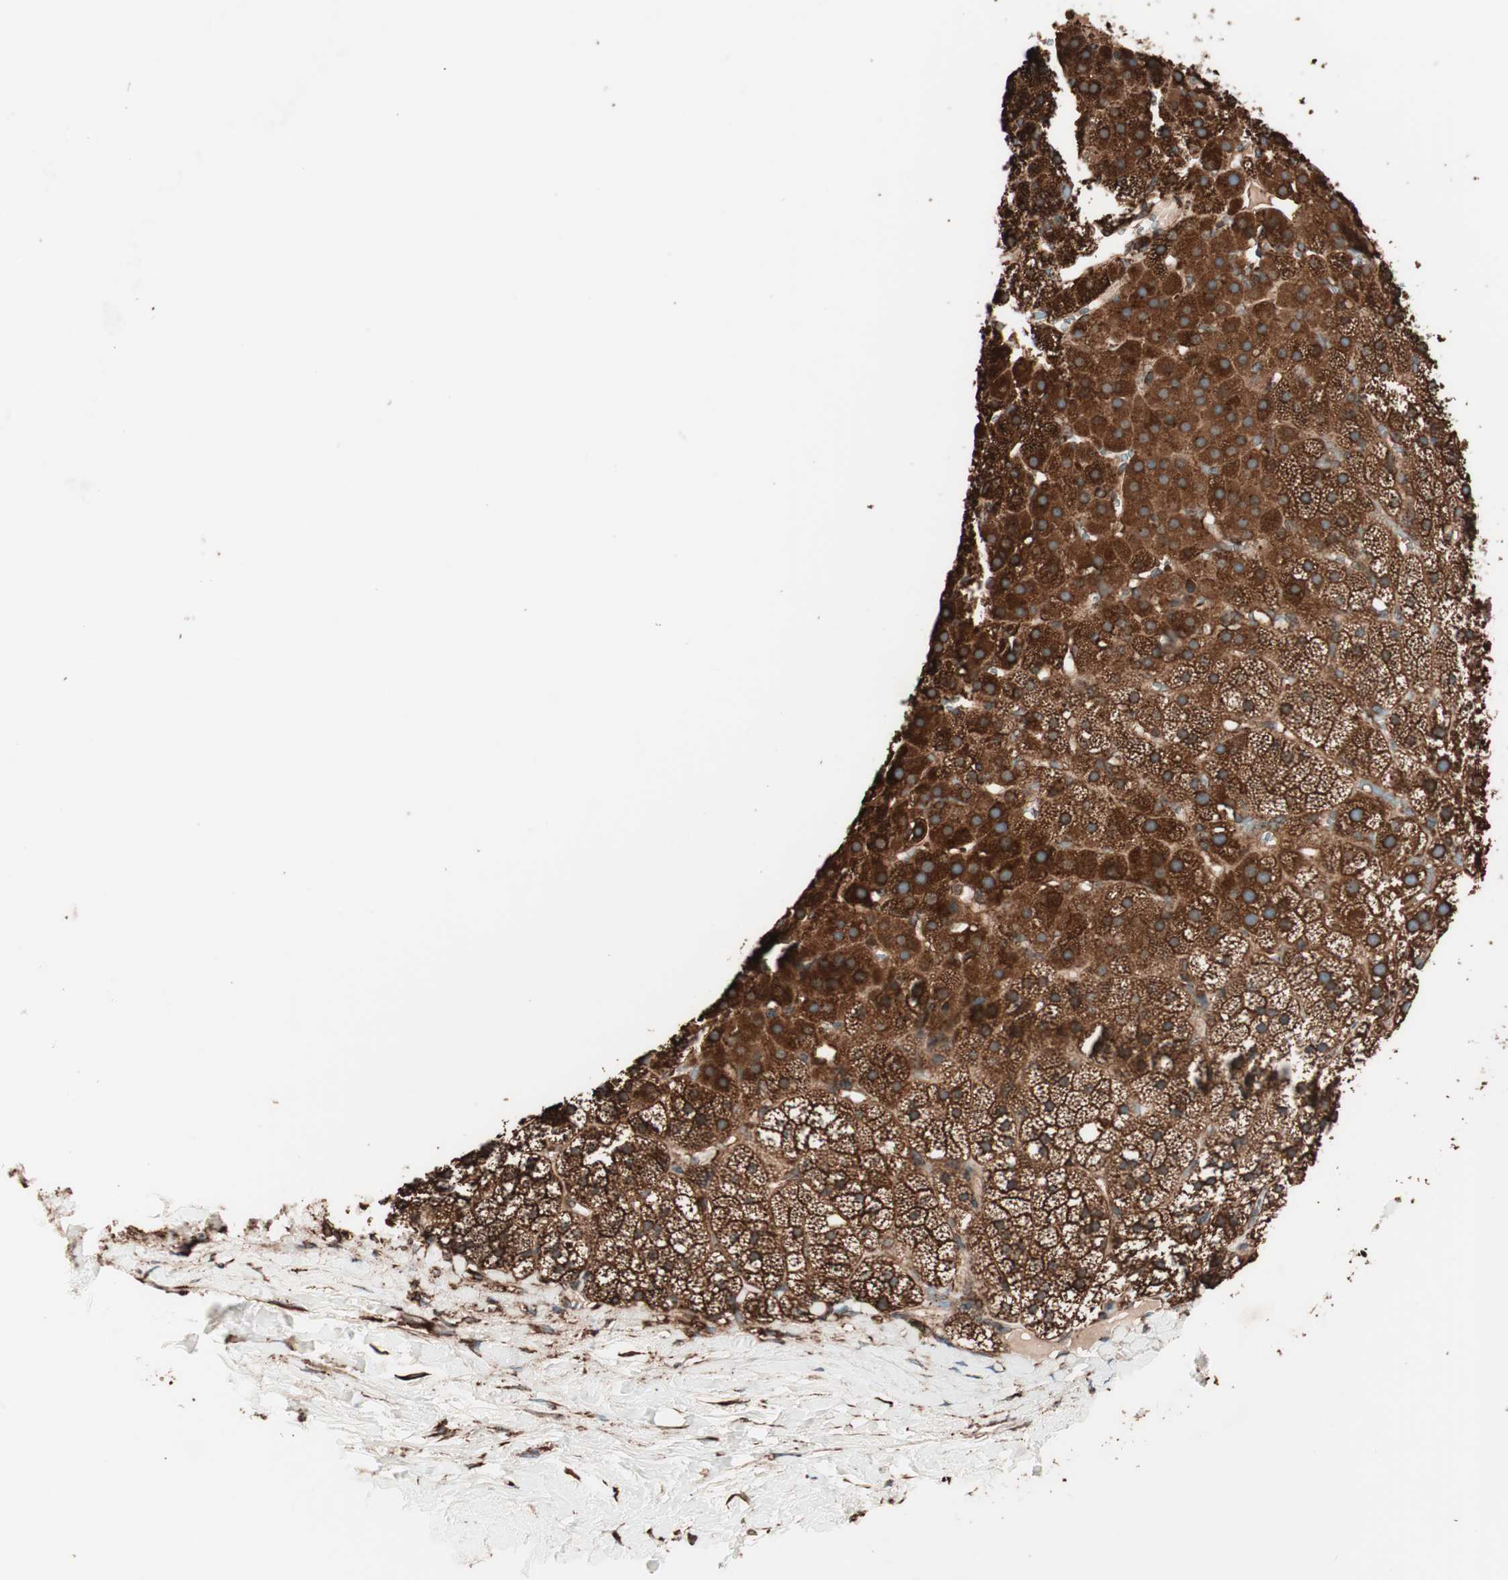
{"staining": {"intensity": "strong", "quantity": ">75%", "location": "cytoplasmic/membranous"}, "tissue": "adrenal gland", "cell_type": "Glandular cells", "image_type": "normal", "snomed": [{"axis": "morphology", "description": "Normal tissue, NOS"}, {"axis": "topography", "description": "Adrenal gland"}], "caption": "Adrenal gland stained with DAB immunohistochemistry reveals high levels of strong cytoplasmic/membranous expression in about >75% of glandular cells. (DAB (3,3'-diaminobenzidine) = brown stain, brightfield microscopy at high magnification).", "gene": "VEGFA", "patient": {"sex": "male", "age": 35}}